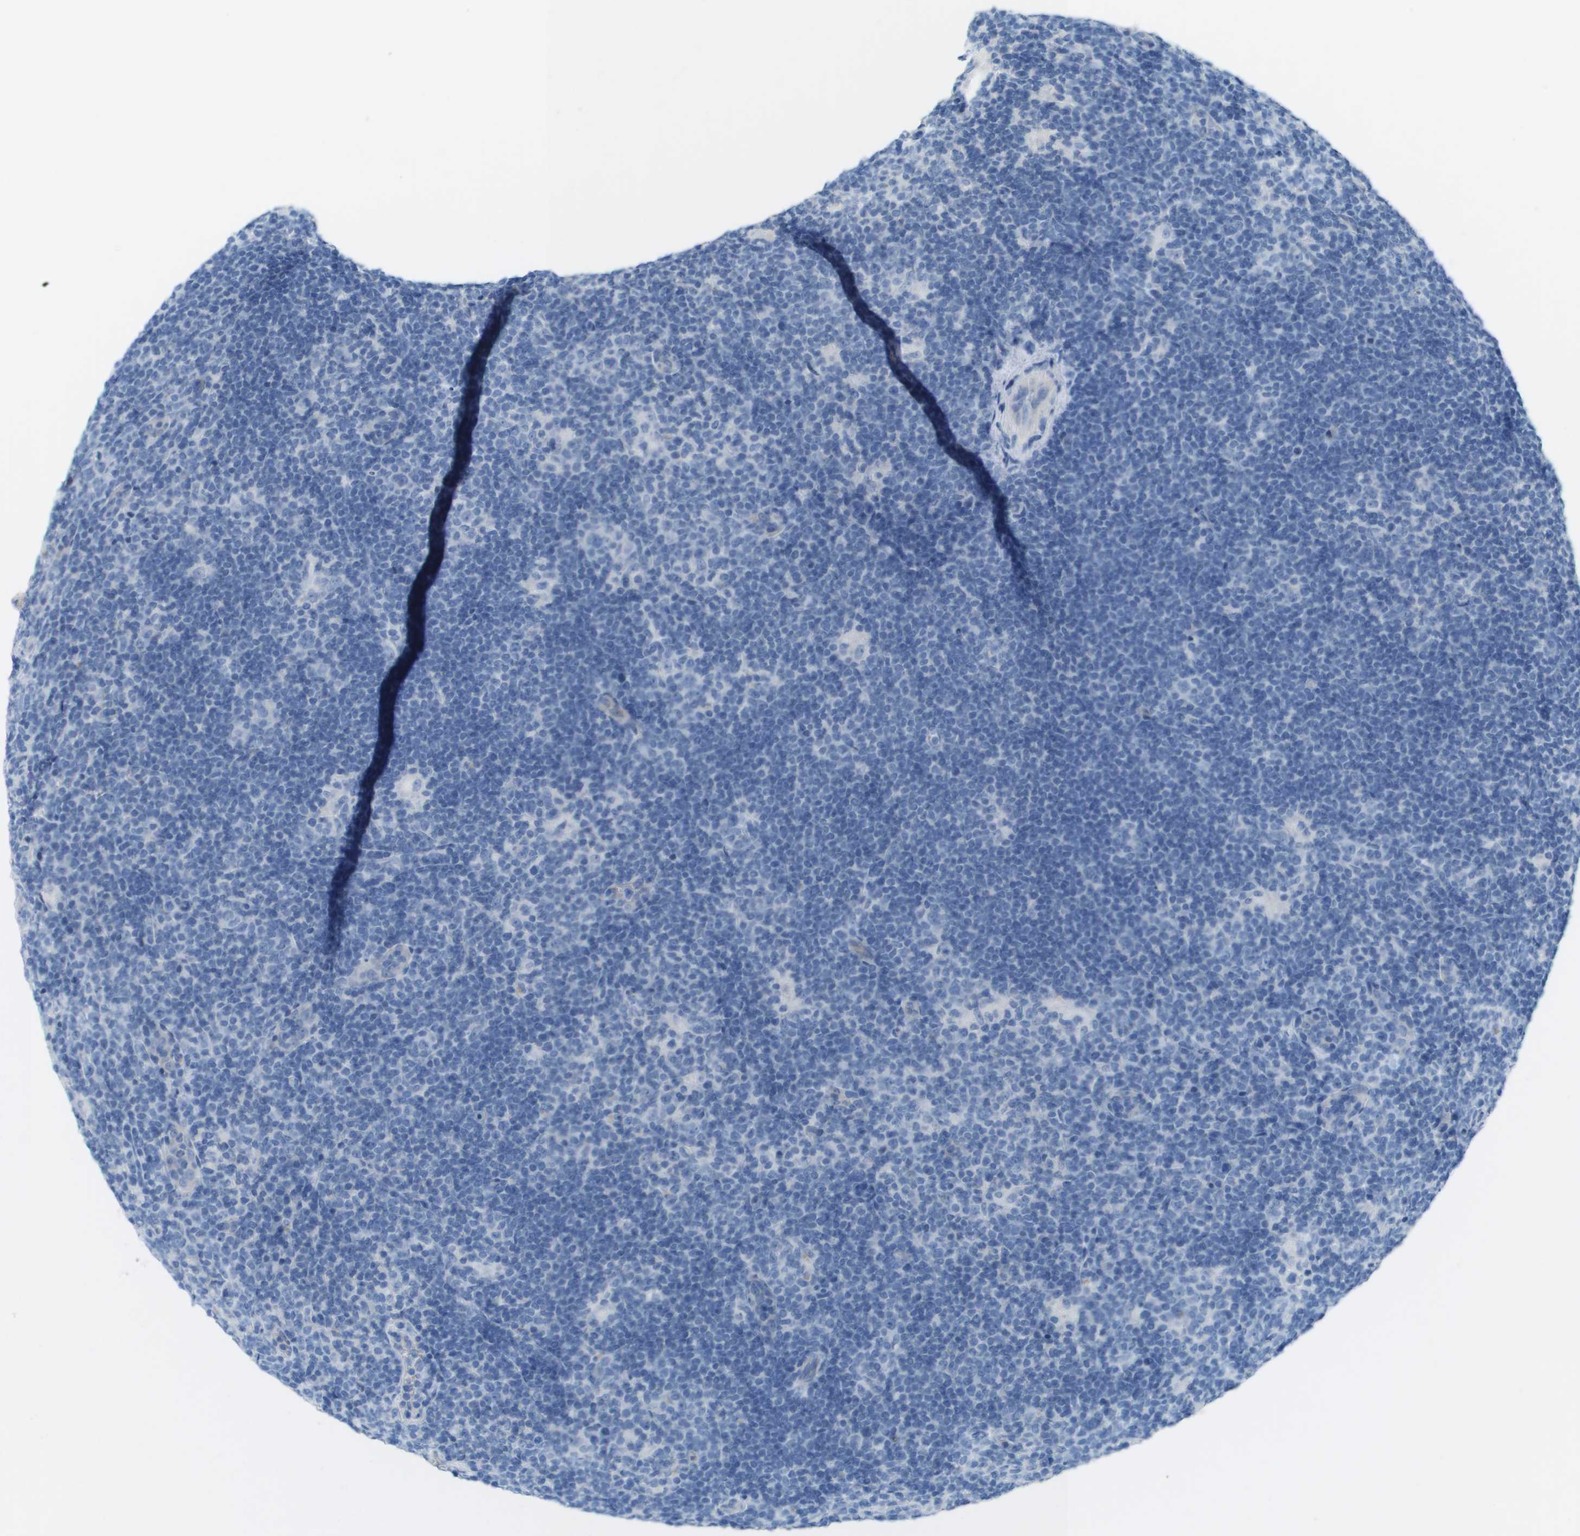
{"staining": {"intensity": "negative", "quantity": "none", "location": "none"}, "tissue": "lymphoma", "cell_type": "Tumor cells", "image_type": "cancer", "snomed": [{"axis": "morphology", "description": "Hodgkin's disease, NOS"}, {"axis": "topography", "description": "Lymph node"}], "caption": "This is a image of IHC staining of Hodgkin's disease, which shows no positivity in tumor cells.", "gene": "CD46", "patient": {"sex": "female", "age": 57}}